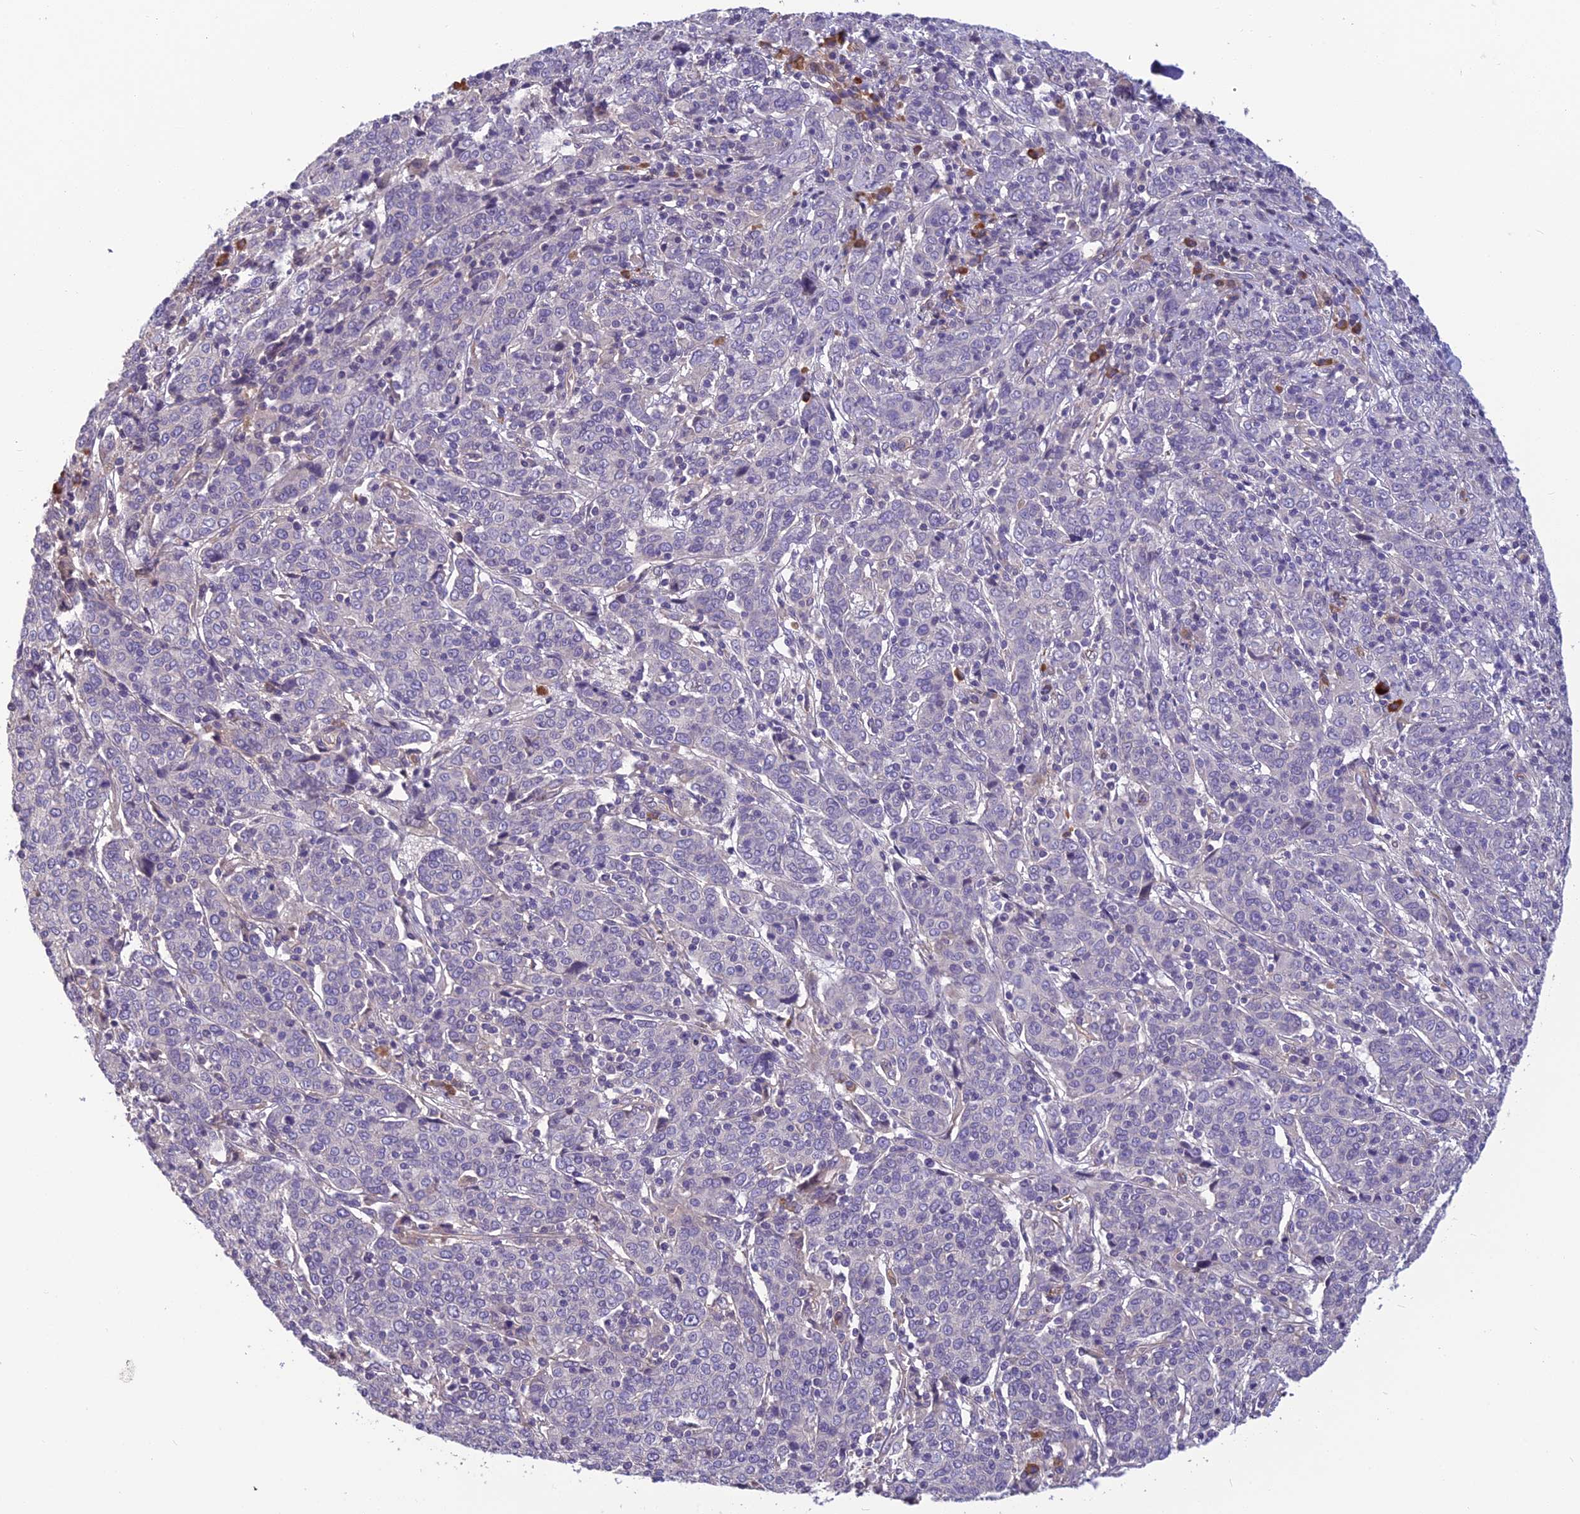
{"staining": {"intensity": "negative", "quantity": "none", "location": "none"}, "tissue": "cervical cancer", "cell_type": "Tumor cells", "image_type": "cancer", "snomed": [{"axis": "morphology", "description": "Squamous cell carcinoma, NOS"}, {"axis": "topography", "description": "Cervix"}], "caption": "DAB immunohistochemical staining of cervical squamous cell carcinoma displays no significant expression in tumor cells.", "gene": "TSPAN15", "patient": {"sex": "female", "age": 67}}